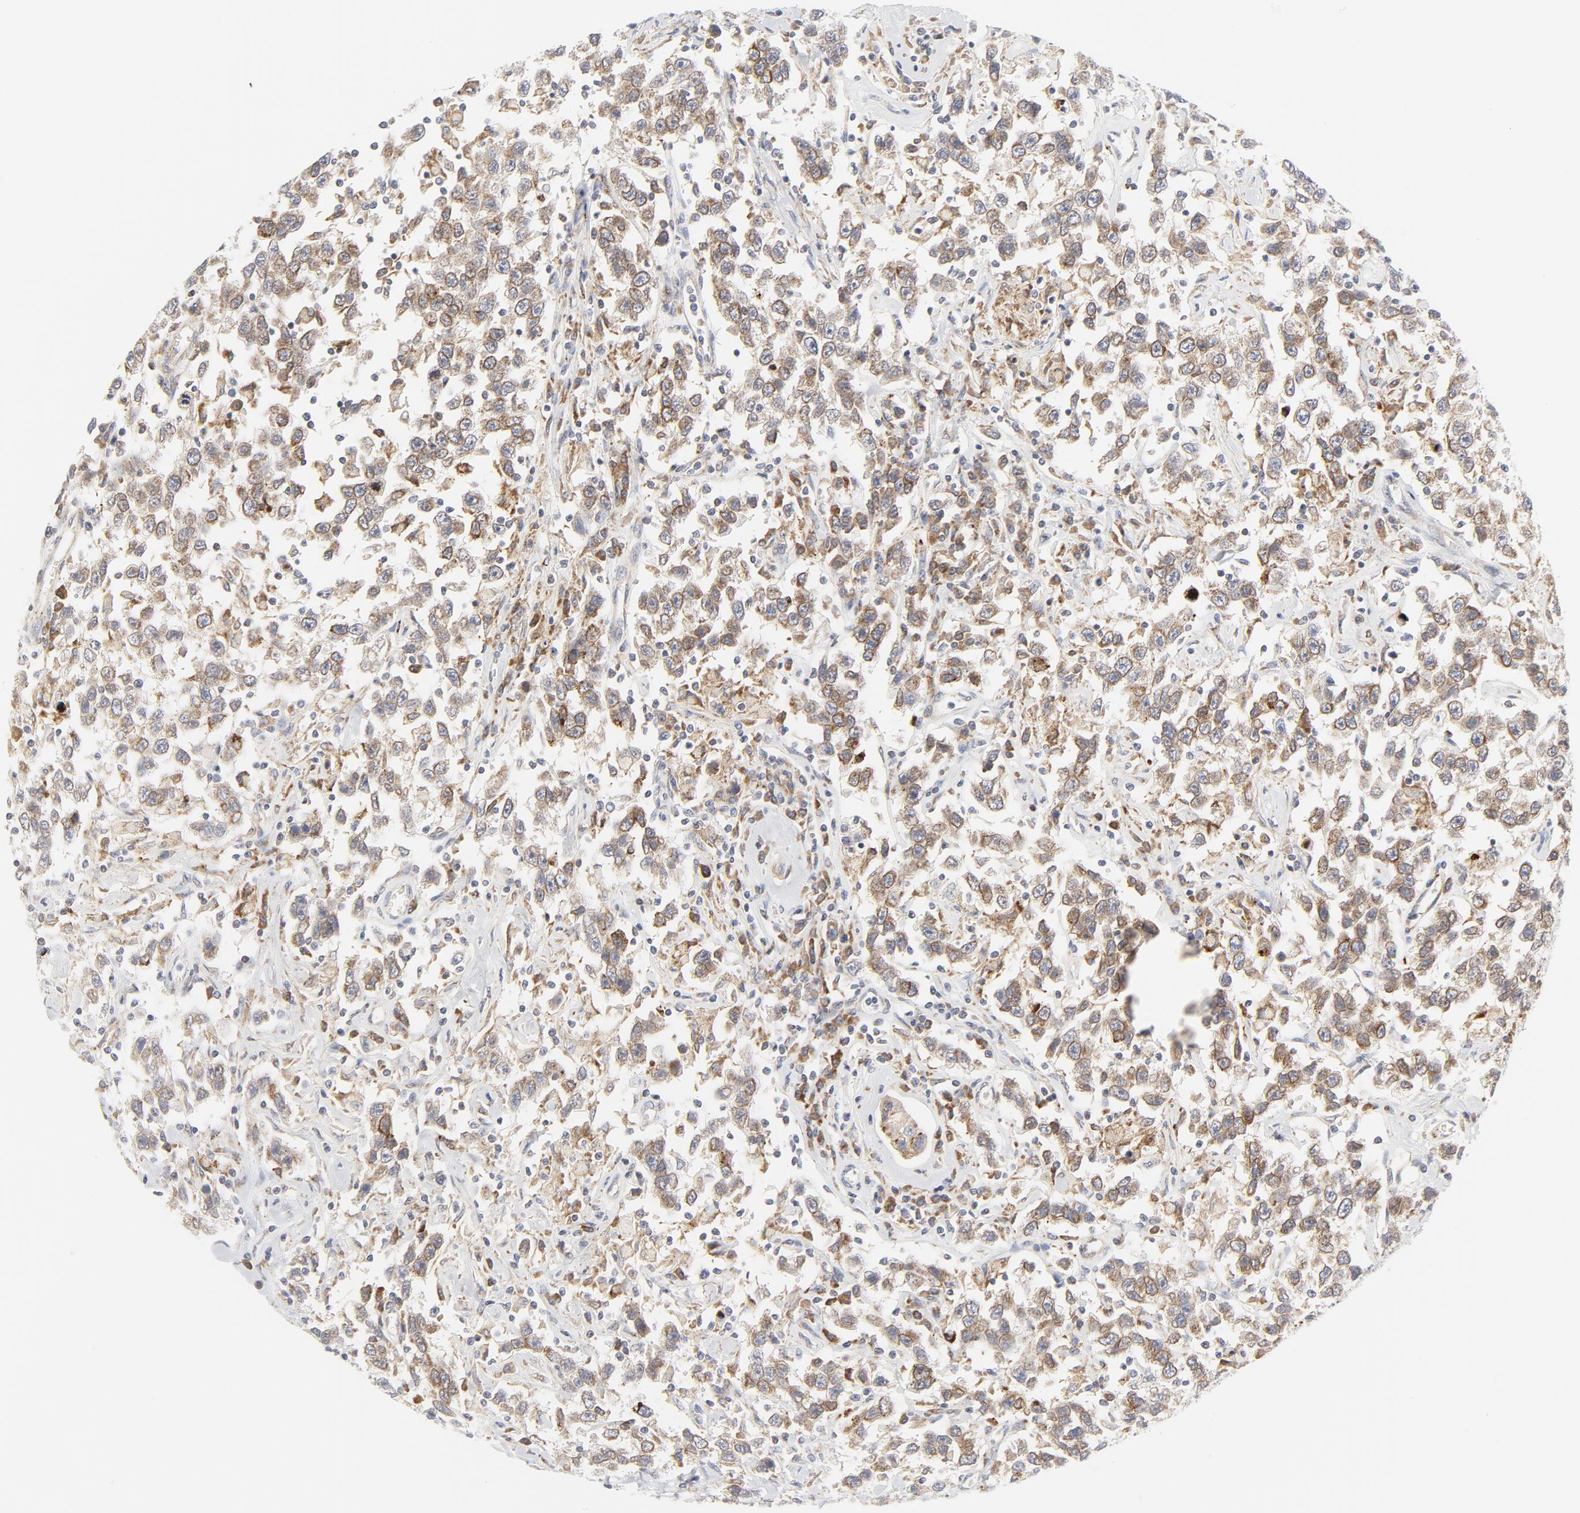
{"staining": {"intensity": "moderate", "quantity": ">75%", "location": "cytoplasmic/membranous"}, "tissue": "testis cancer", "cell_type": "Tumor cells", "image_type": "cancer", "snomed": [{"axis": "morphology", "description": "Seminoma, NOS"}, {"axis": "topography", "description": "Testis"}], "caption": "A brown stain shows moderate cytoplasmic/membranous positivity of a protein in human seminoma (testis) tumor cells.", "gene": "LRP6", "patient": {"sex": "male", "age": 41}}